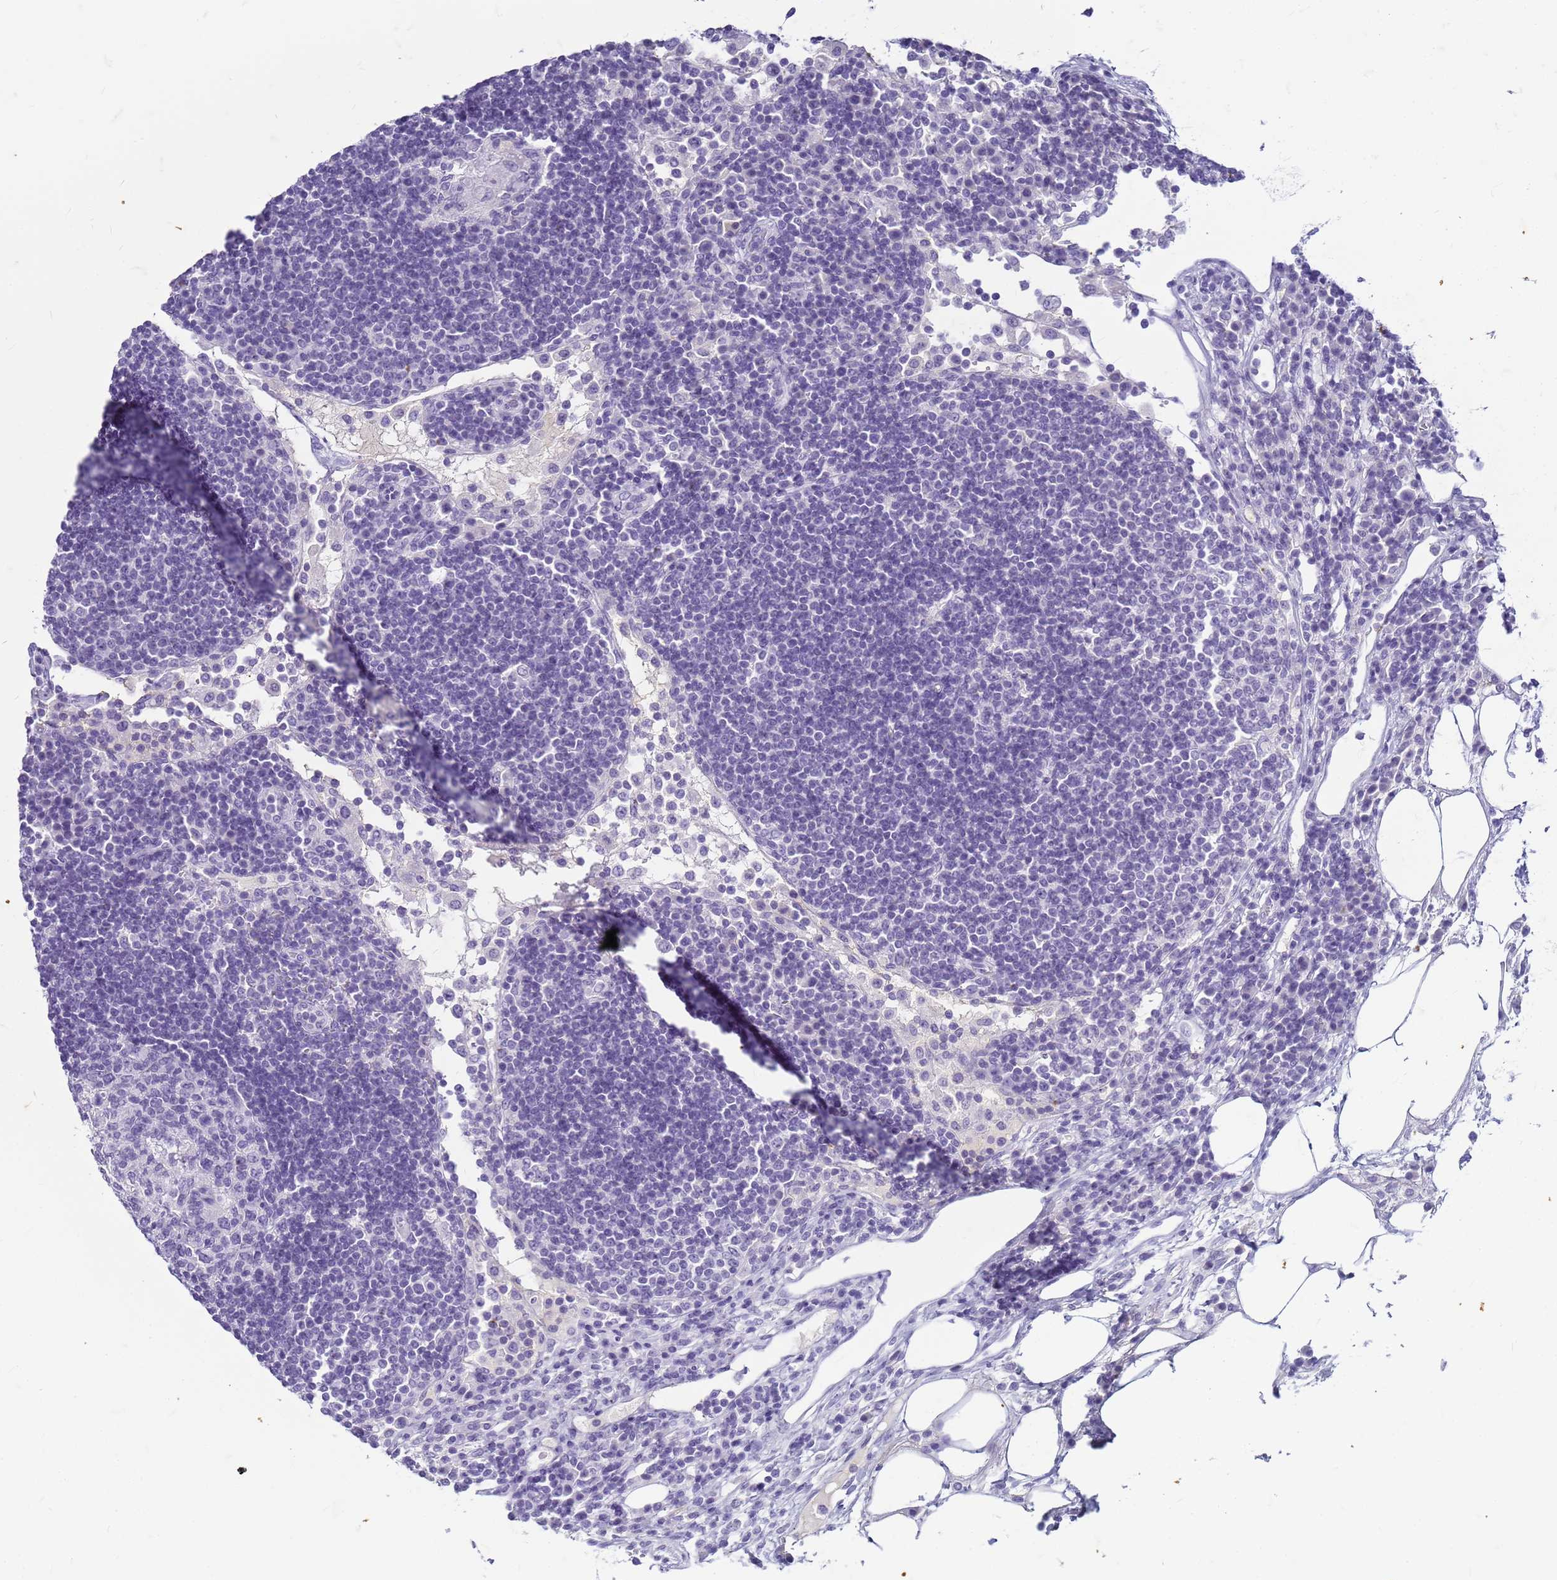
{"staining": {"intensity": "negative", "quantity": "none", "location": "none"}, "tissue": "lymph node", "cell_type": "Germinal center cells", "image_type": "normal", "snomed": [{"axis": "morphology", "description": "Normal tissue, NOS"}, {"axis": "topography", "description": "Lymph node"}], "caption": "This micrograph is of normal lymph node stained with immunohistochemistry (IHC) to label a protein in brown with the nuclei are counter-stained blue. There is no expression in germinal center cells.", "gene": "CFAP100", "patient": {"sex": "female", "age": 53}}